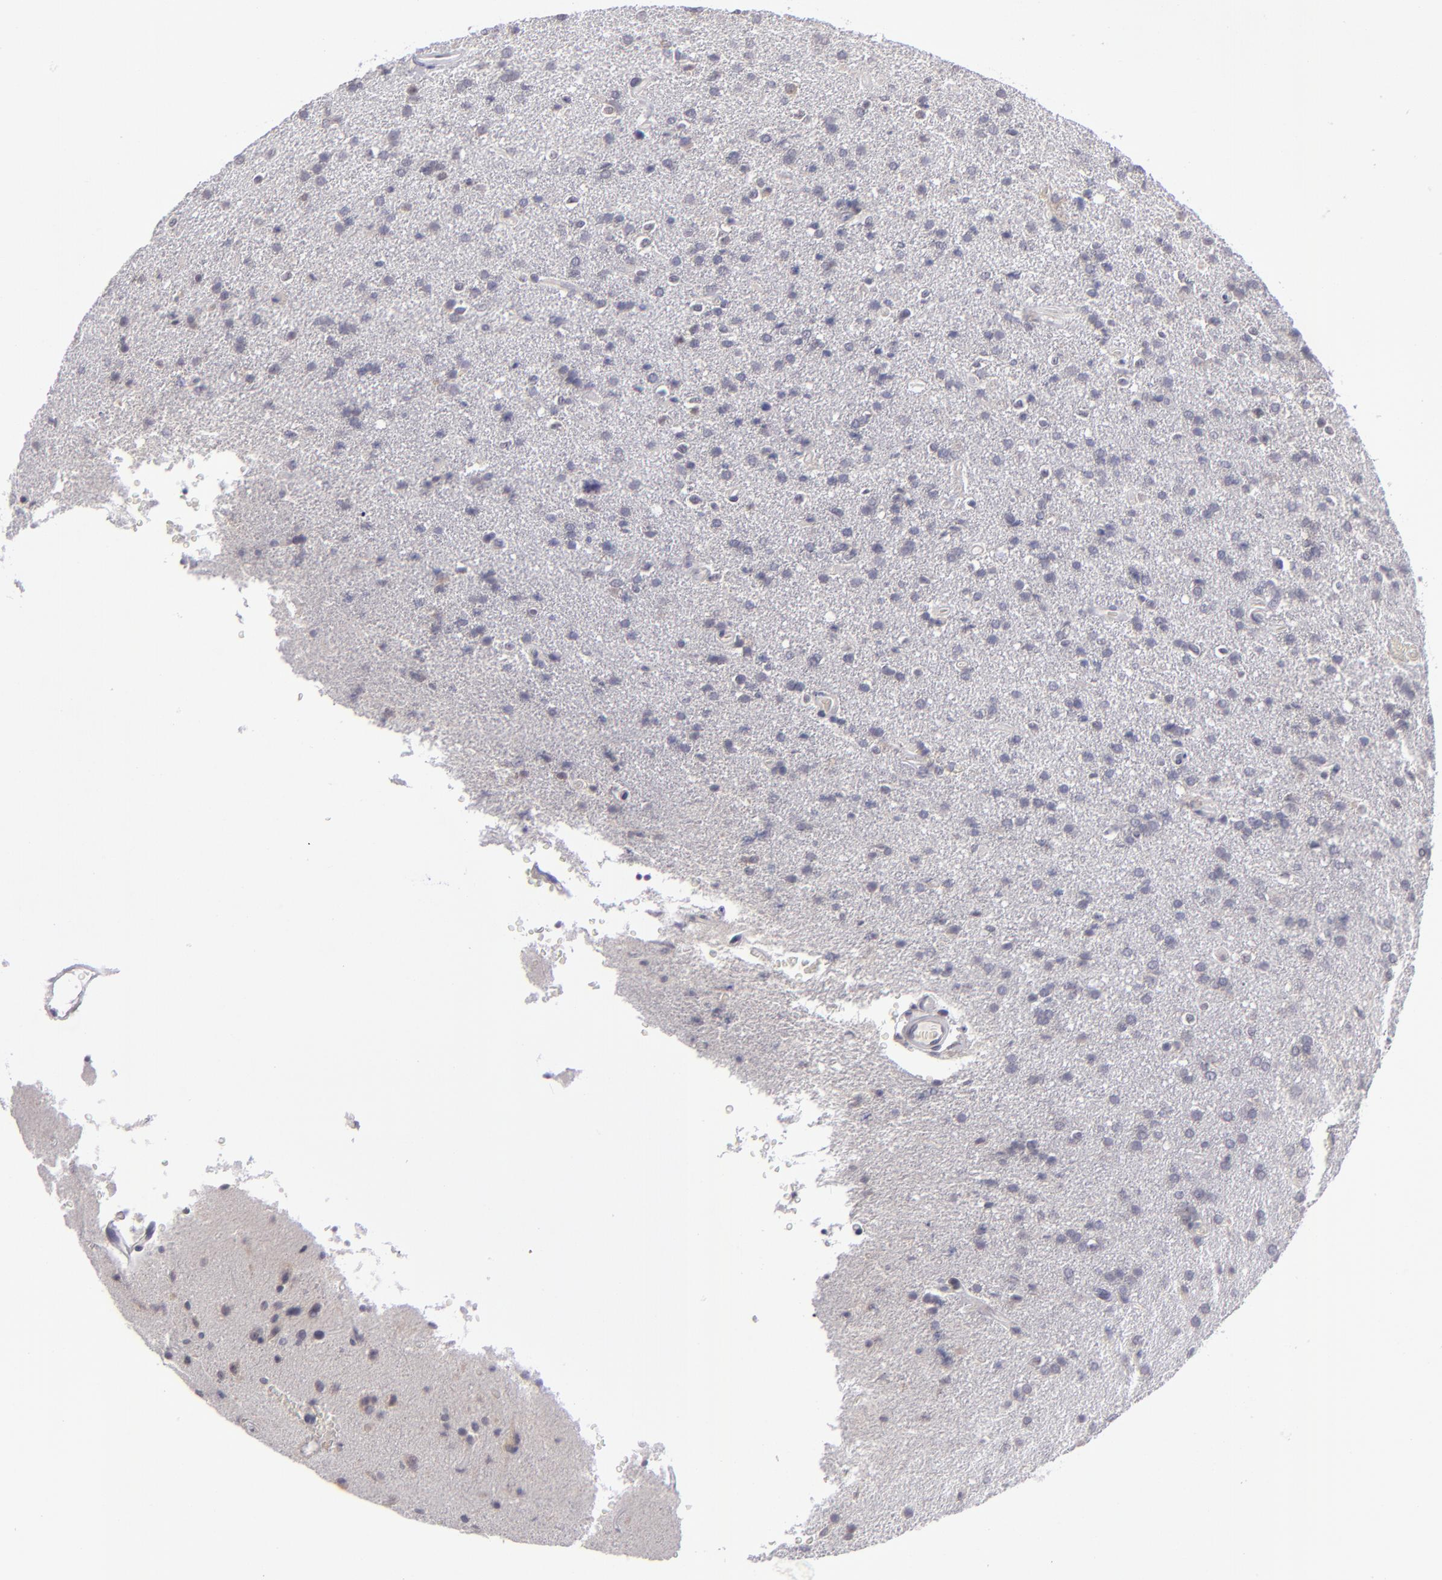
{"staining": {"intensity": "negative", "quantity": "none", "location": "none"}, "tissue": "glioma", "cell_type": "Tumor cells", "image_type": "cancer", "snomed": [{"axis": "morphology", "description": "Glioma, malignant, High grade"}, {"axis": "topography", "description": "Brain"}], "caption": "Photomicrograph shows no significant protein positivity in tumor cells of high-grade glioma (malignant).", "gene": "ZNF175", "patient": {"sex": "male", "age": 33}}